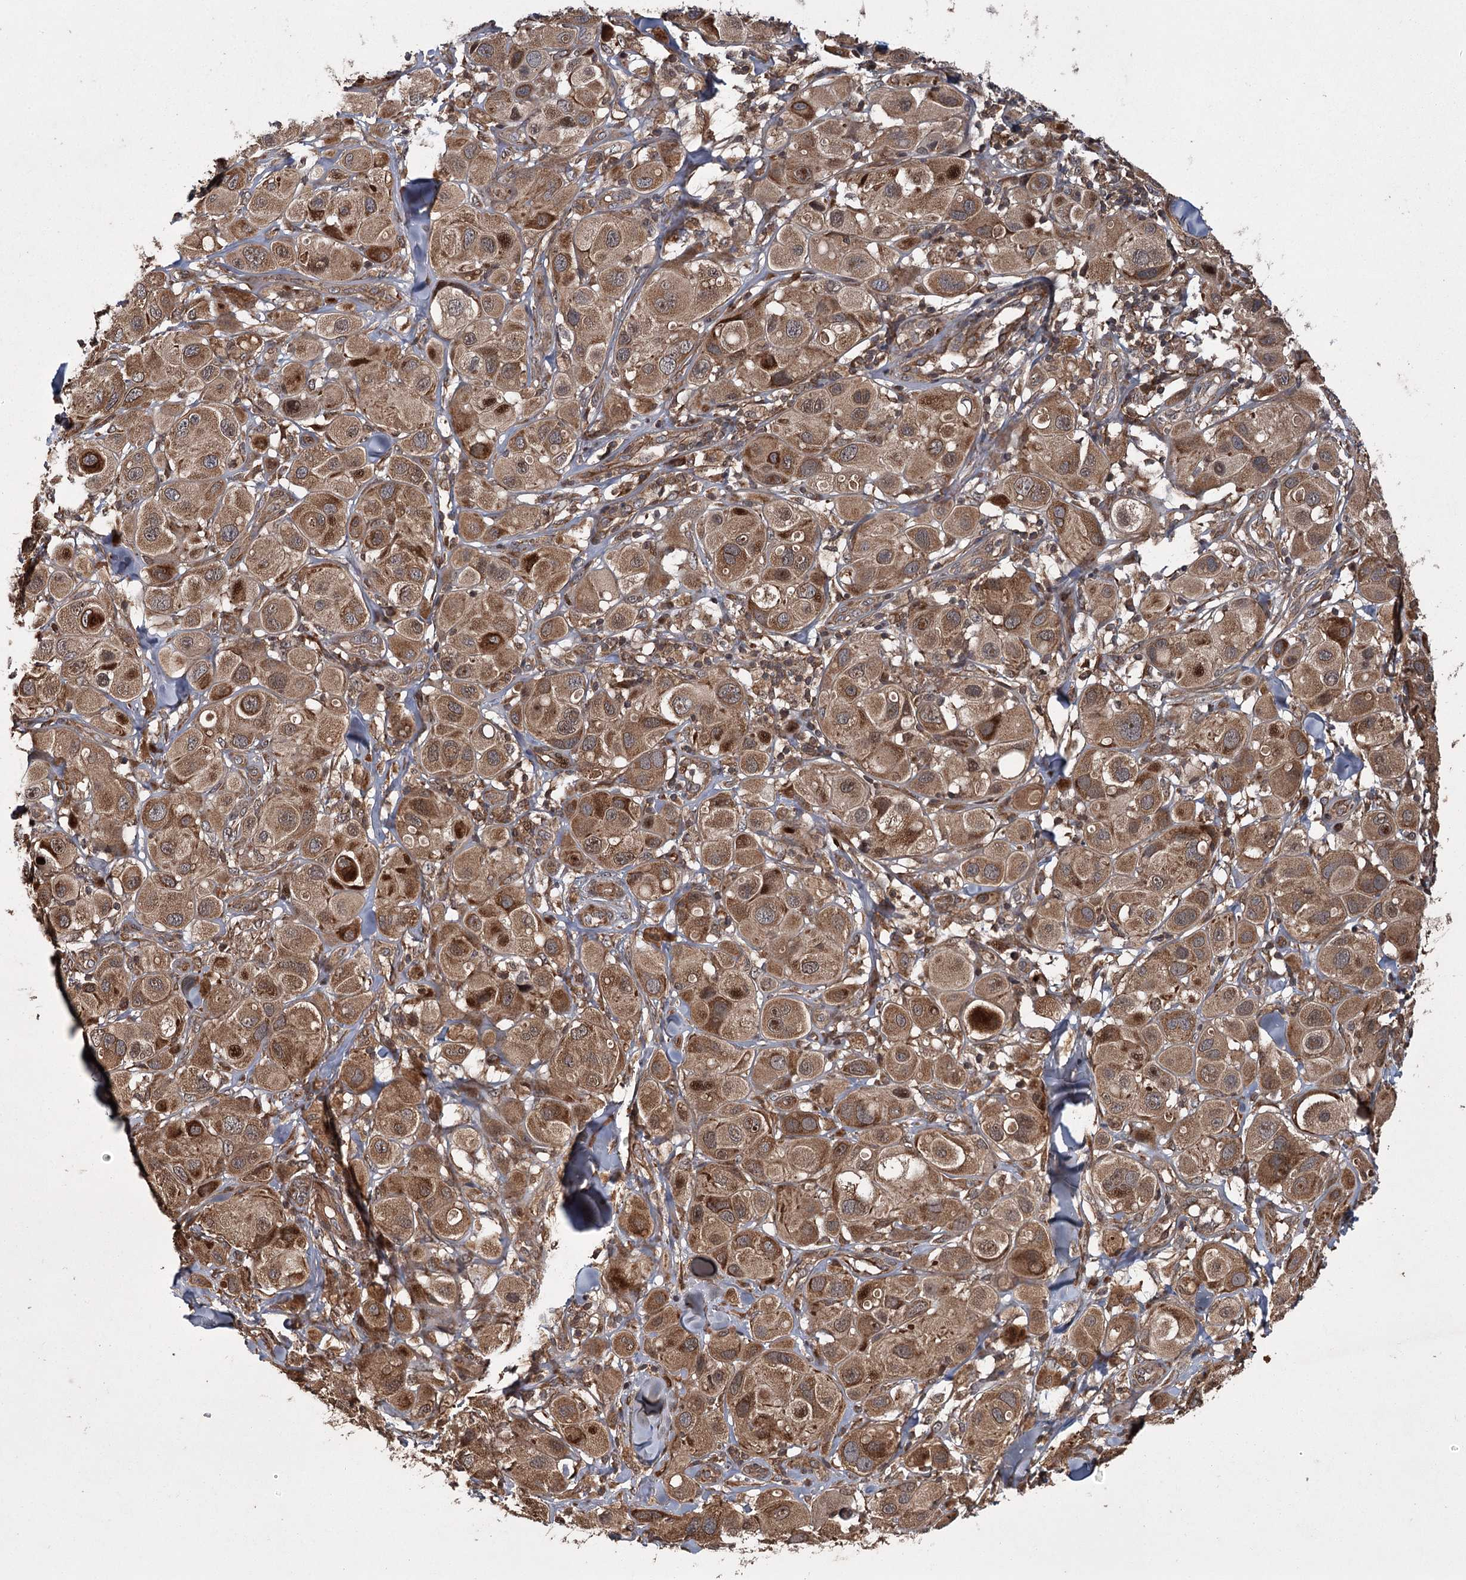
{"staining": {"intensity": "moderate", "quantity": ">75%", "location": "cytoplasmic/membranous"}, "tissue": "melanoma", "cell_type": "Tumor cells", "image_type": "cancer", "snomed": [{"axis": "morphology", "description": "Malignant melanoma, Metastatic site"}, {"axis": "topography", "description": "Skin"}], "caption": "Malignant melanoma (metastatic site) was stained to show a protein in brown. There is medium levels of moderate cytoplasmic/membranous staining in approximately >75% of tumor cells.", "gene": "RPAP3", "patient": {"sex": "male", "age": 41}}